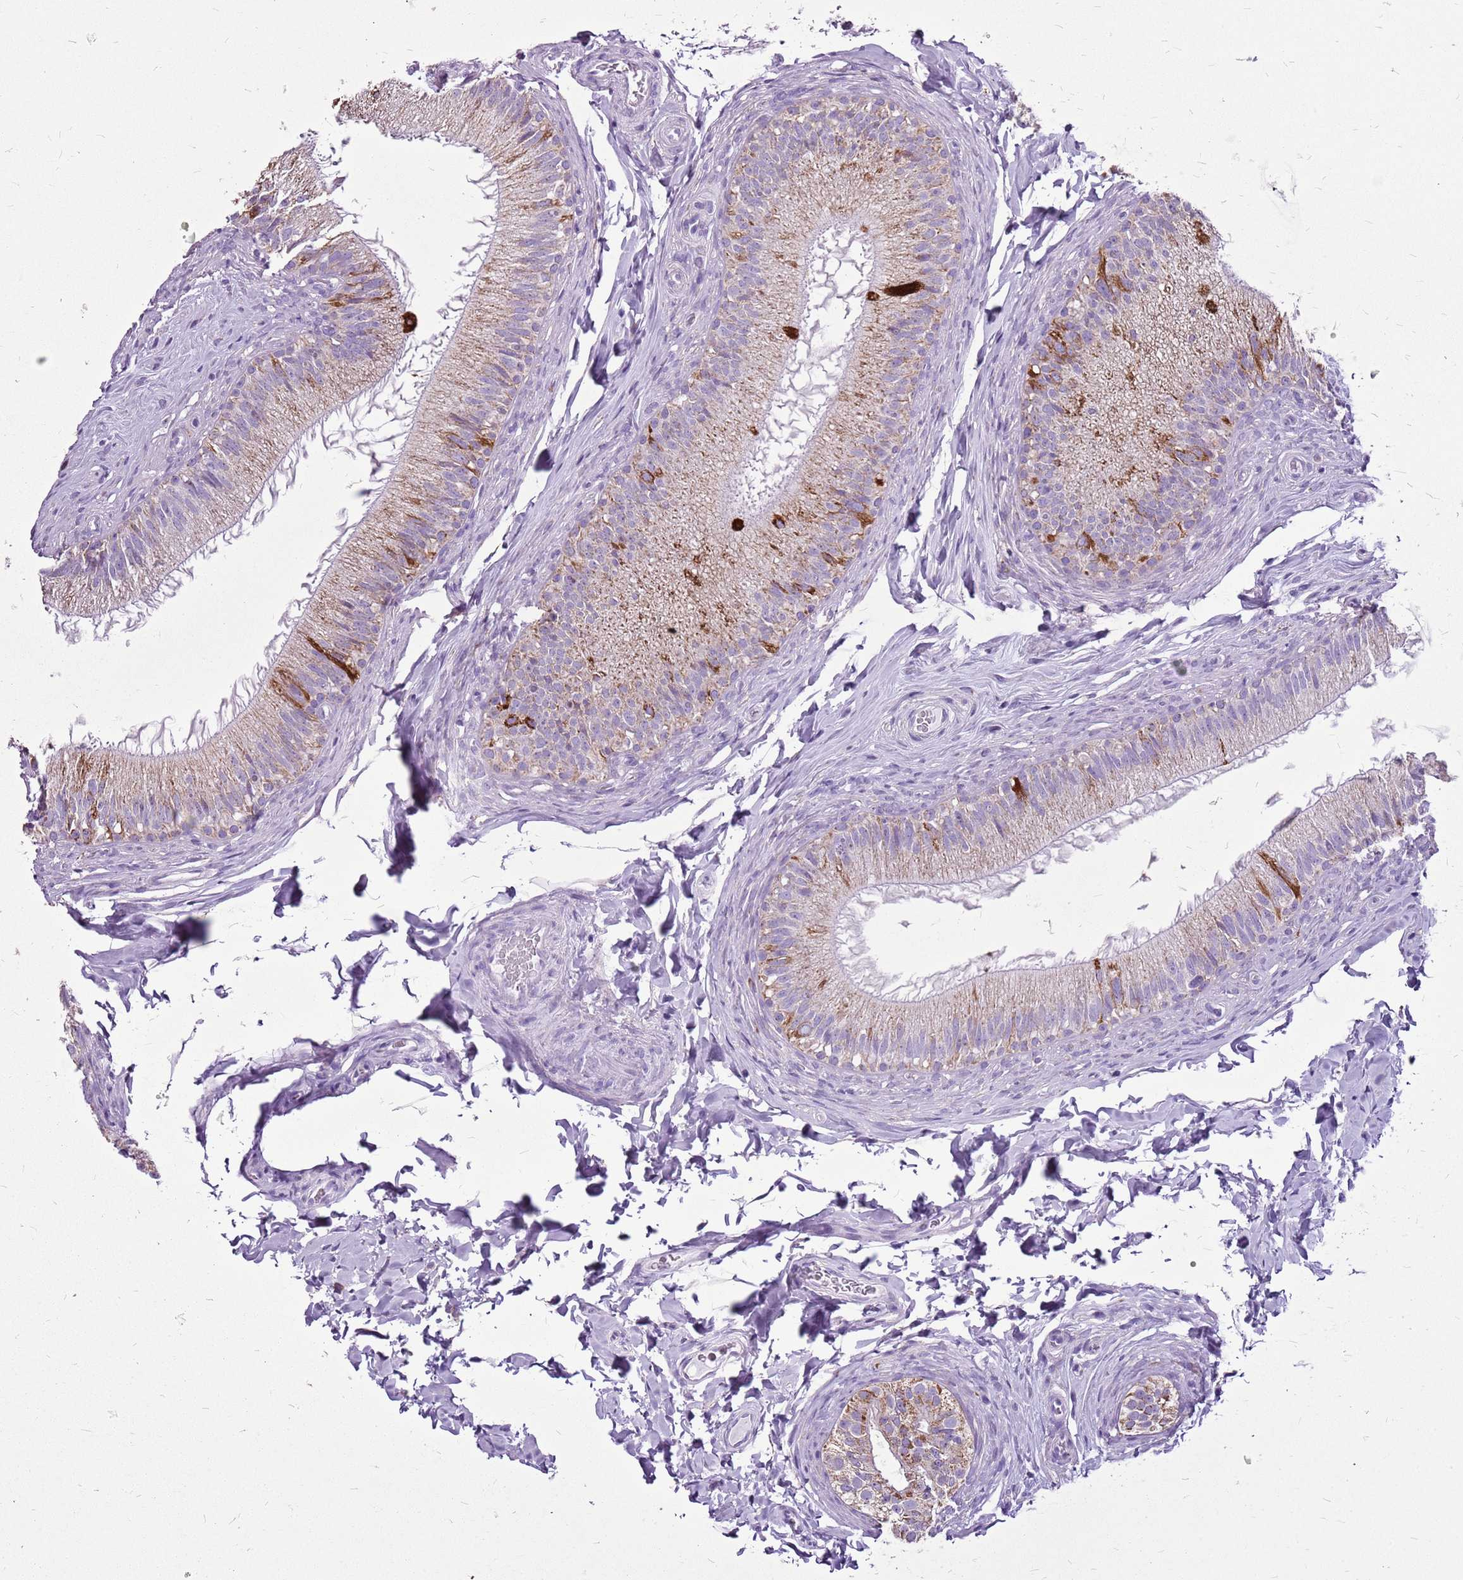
{"staining": {"intensity": "moderate", "quantity": "25%-75%", "location": "cytoplasmic/membranous"}, "tissue": "epididymis", "cell_type": "Glandular cells", "image_type": "normal", "snomed": [{"axis": "morphology", "description": "Normal tissue, NOS"}, {"axis": "topography", "description": "Epididymis"}], "caption": "Immunohistochemistry (IHC) micrograph of unremarkable epididymis stained for a protein (brown), which reveals medium levels of moderate cytoplasmic/membranous expression in about 25%-75% of glandular cells.", "gene": "ACSS3", "patient": {"sex": "male", "age": 49}}